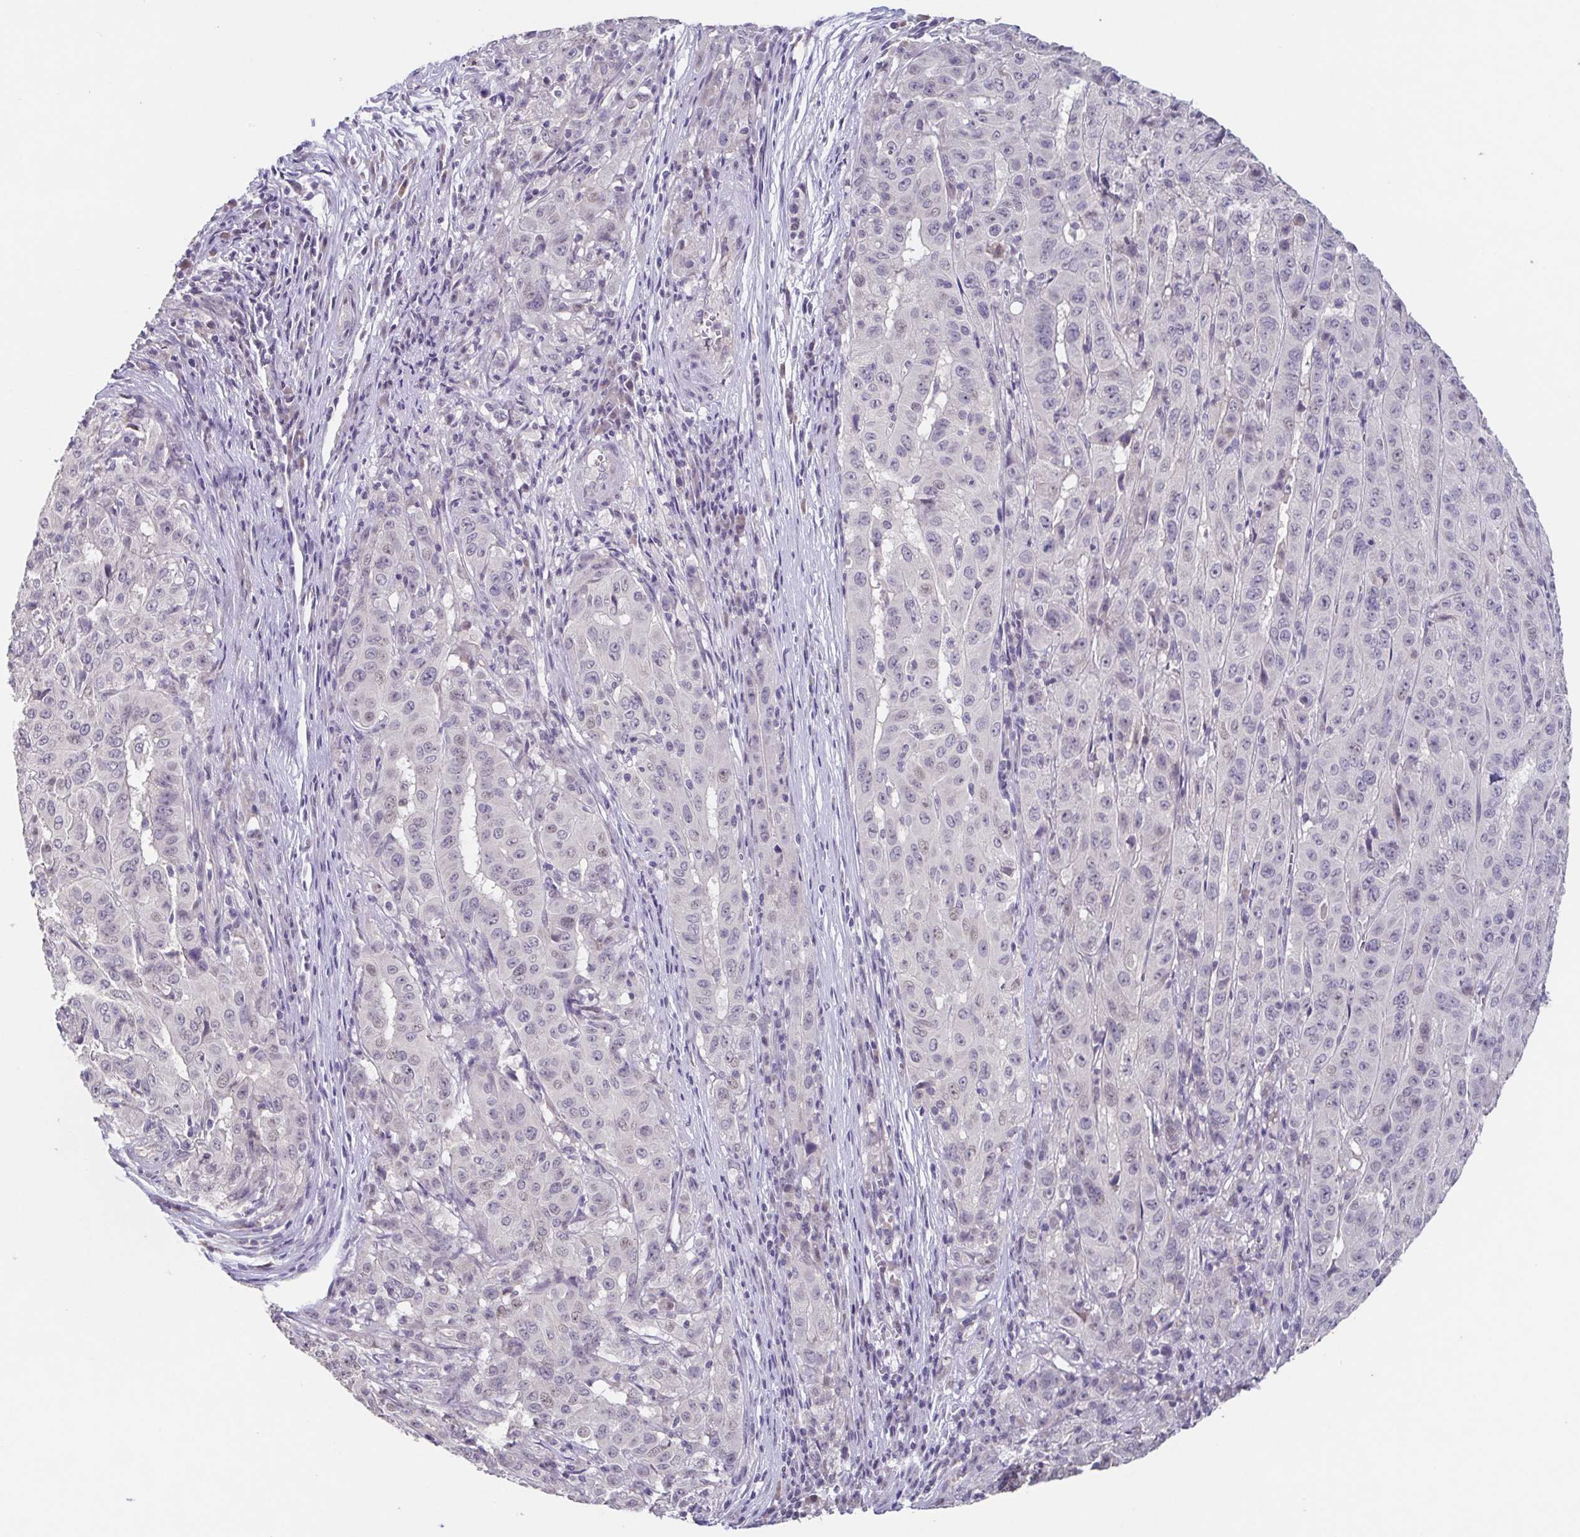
{"staining": {"intensity": "negative", "quantity": "none", "location": "none"}, "tissue": "pancreatic cancer", "cell_type": "Tumor cells", "image_type": "cancer", "snomed": [{"axis": "morphology", "description": "Adenocarcinoma, NOS"}, {"axis": "topography", "description": "Pancreas"}], "caption": "Immunohistochemical staining of human pancreatic cancer (adenocarcinoma) shows no significant positivity in tumor cells.", "gene": "GHRL", "patient": {"sex": "male", "age": 63}}